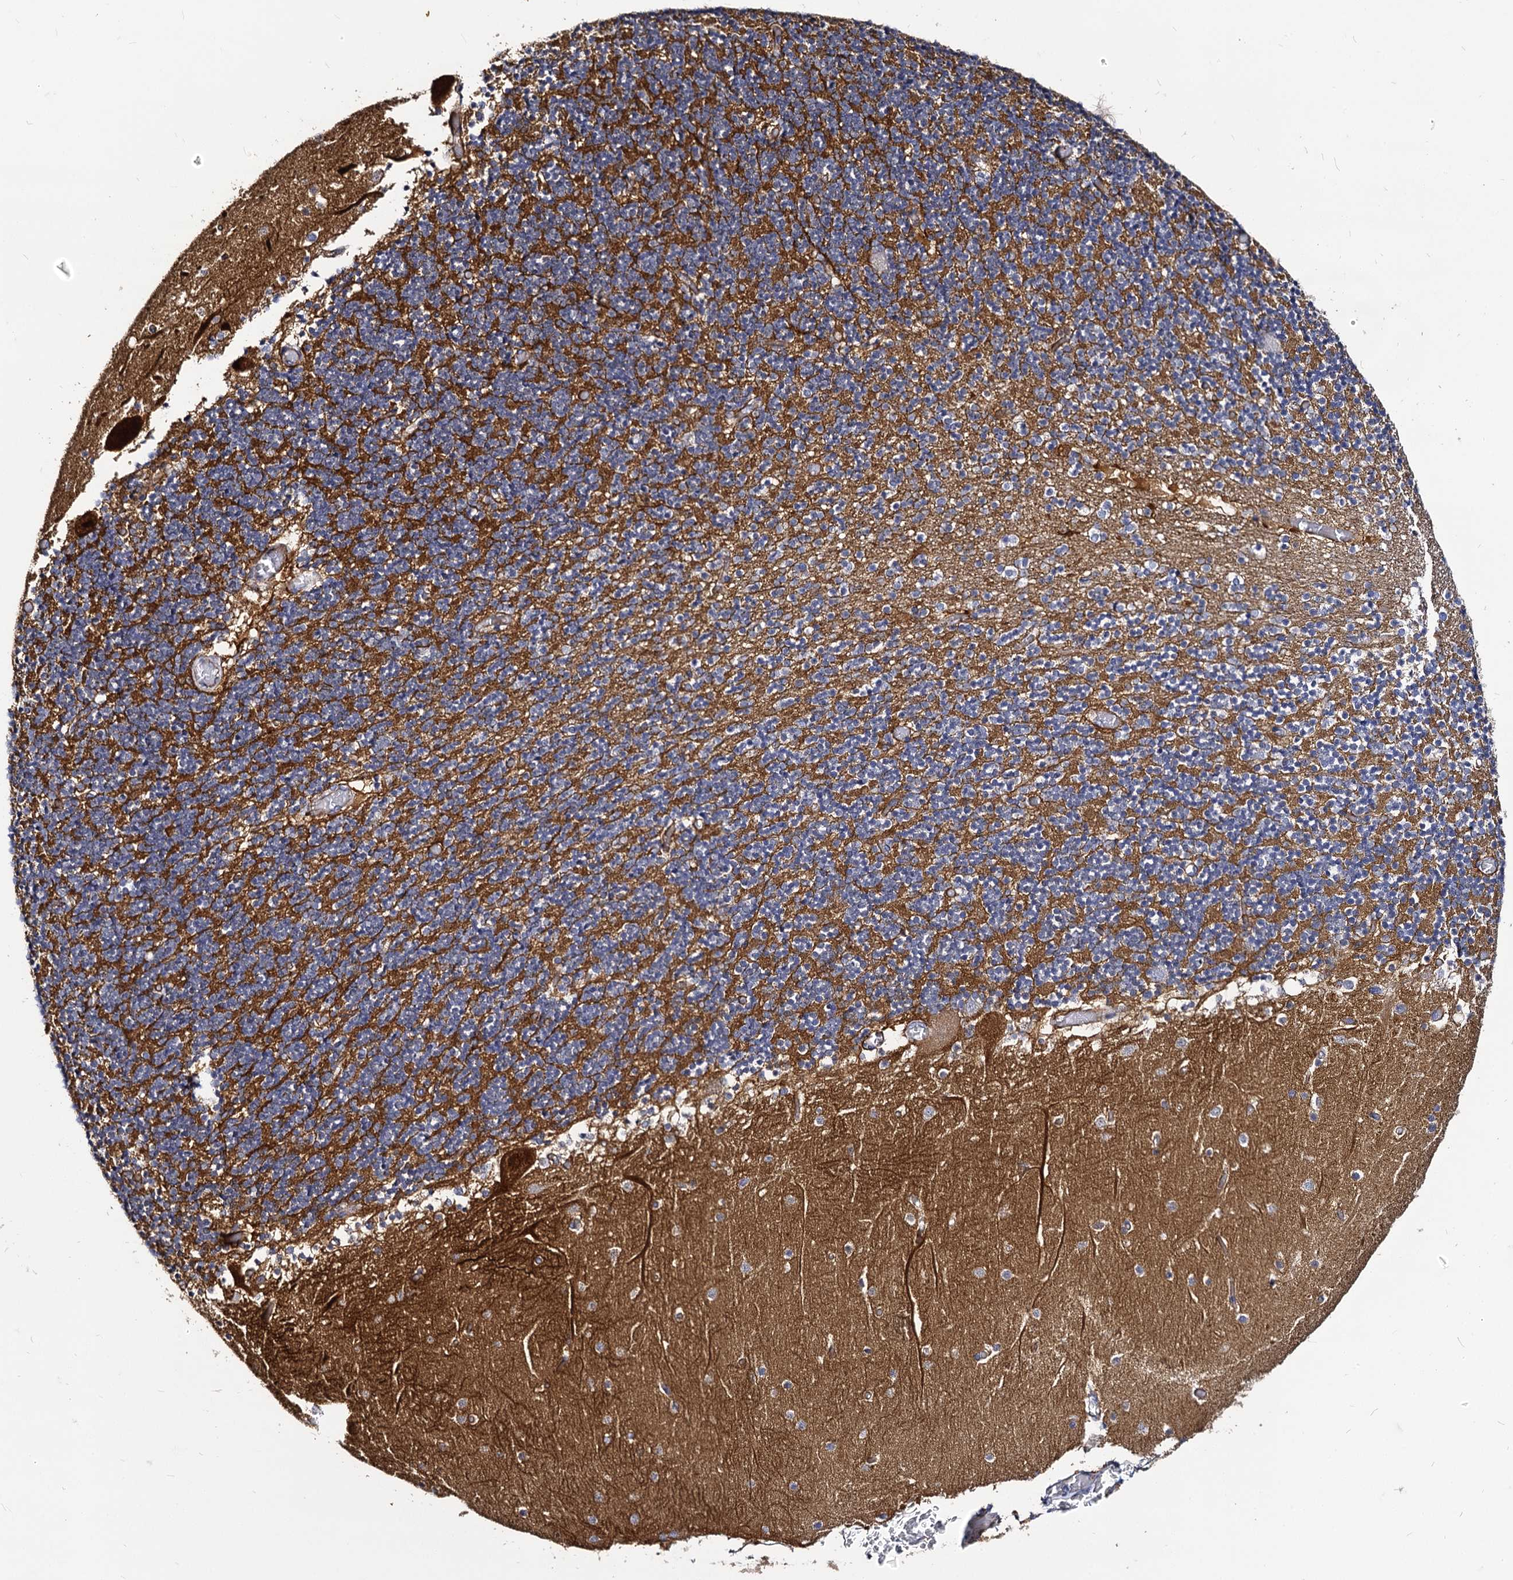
{"staining": {"intensity": "moderate", "quantity": ">75%", "location": "cytoplasmic/membranous"}, "tissue": "cerebellum", "cell_type": "Cells in granular layer", "image_type": "normal", "snomed": [{"axis": "morphology", "description": "Normal tissue, NOS"}, {"axis": "topography", "description": "Cerebellum"}], "caption": "Cells in granular layer reveal medium levels of moderate cytoplasmic/membranous staining in about >75% of cells in unremarkable cerebellum. The staining was performed using DAB (3,3'-diaminobenzidine), with brown indicating positive protein expression. Nuclei are stained blue with hematoxylin.", "gene": "CBFB", "patient": {"sex": "female", "age": 28}}